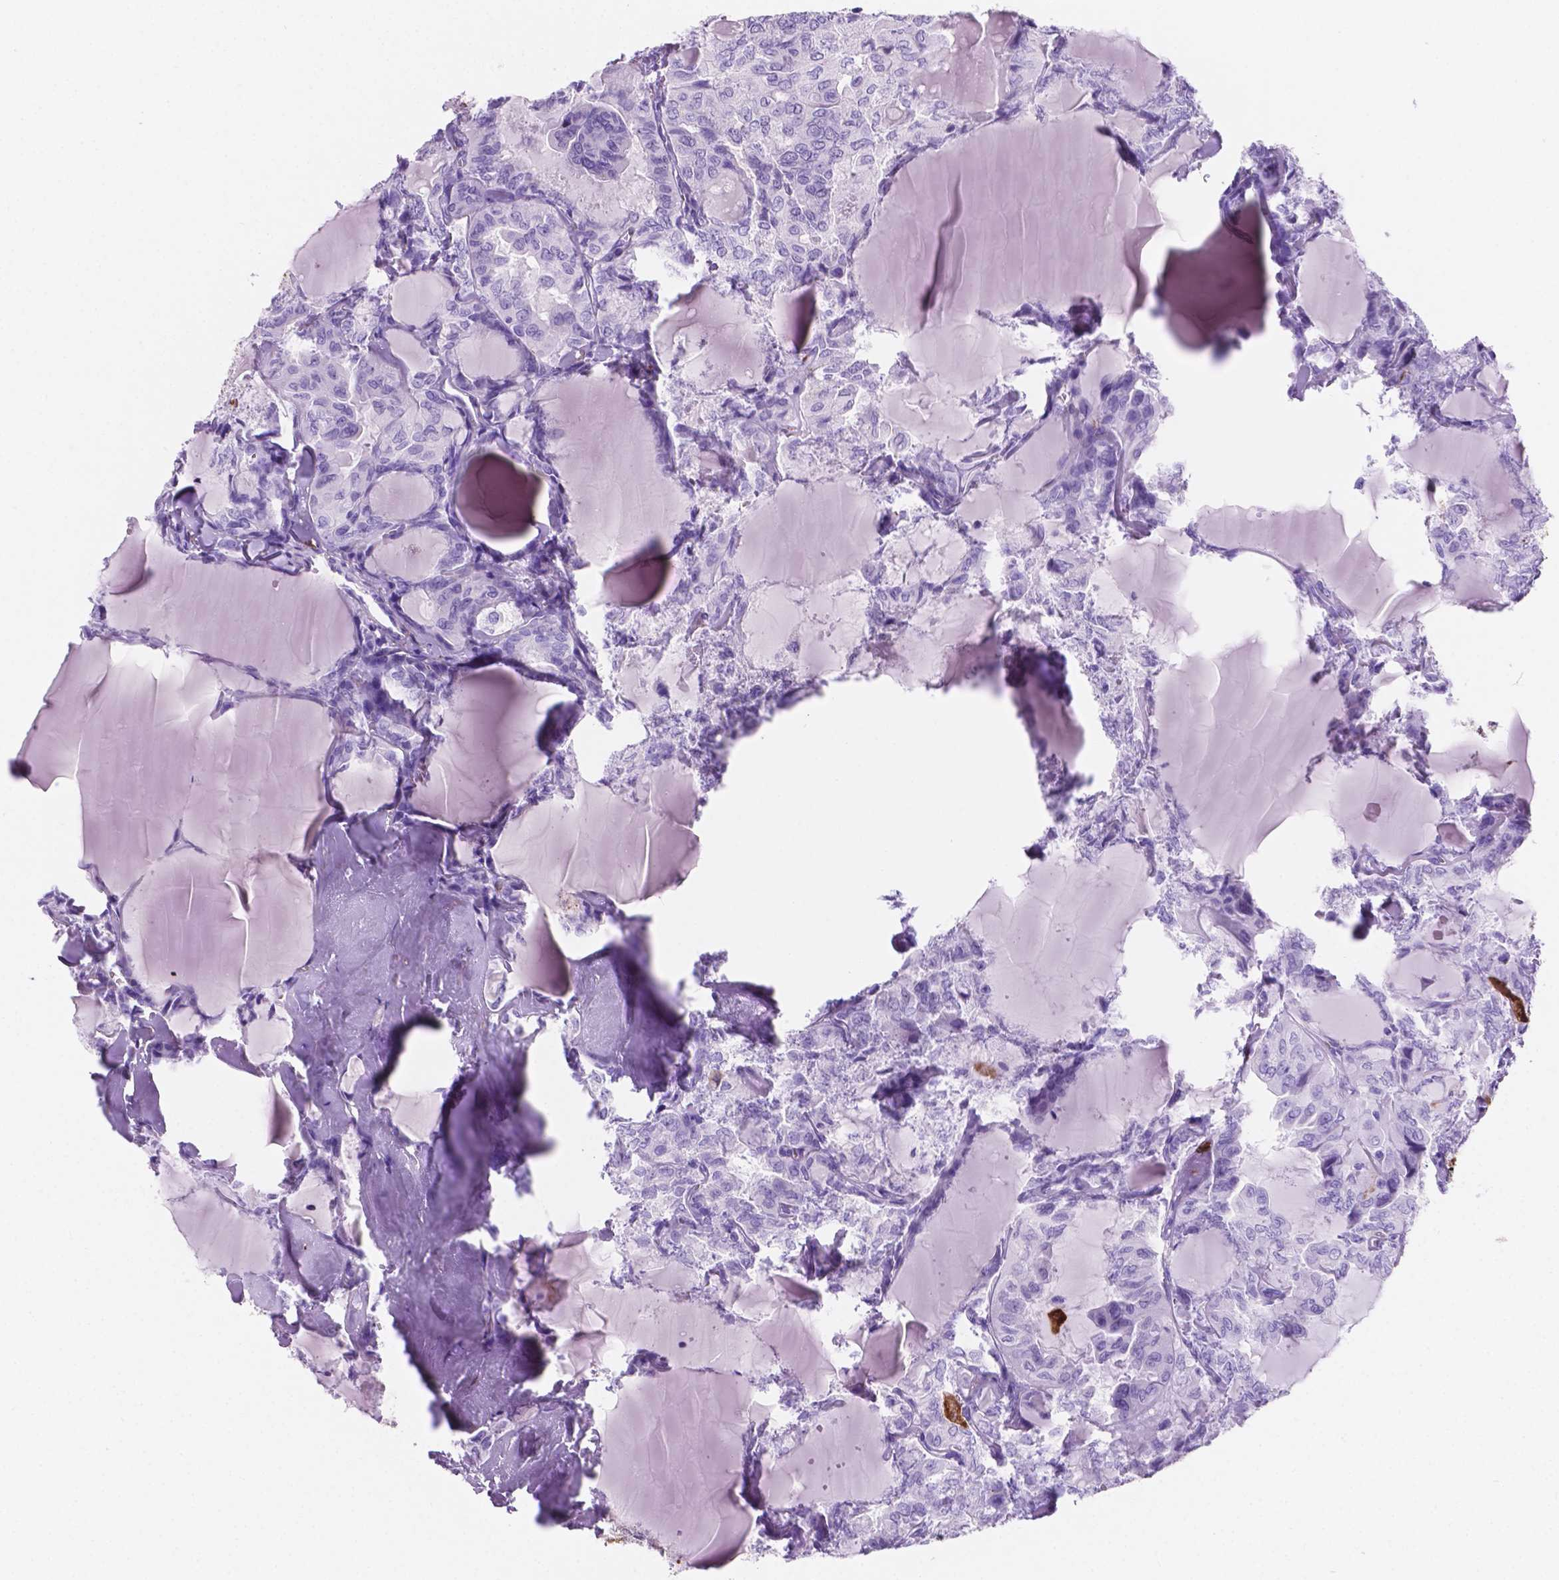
{"staining": {"intensity": "negative", "quantity": "none", "location": "none"}, "tissue": "thyroid cancer", "cell_type": "Tumor cells", "image_type": "cancer", "snomed": [{"axis": "morphology", "description": "Papillary adenocarcinoma, NOS"}, {"axis": "topography", "description": "Thyroid gland"}], "caption": "High magnification brightfield microscopy of thyroid papillary adenocarcinoma stained with DAB (3,3'-diaminobenzidine) (brown) and counterstained with hematoxylin (blue): tumor cells show no significant positivity.", "gene": "MACF1", "patient": {"sex": "male", "age": 30}}